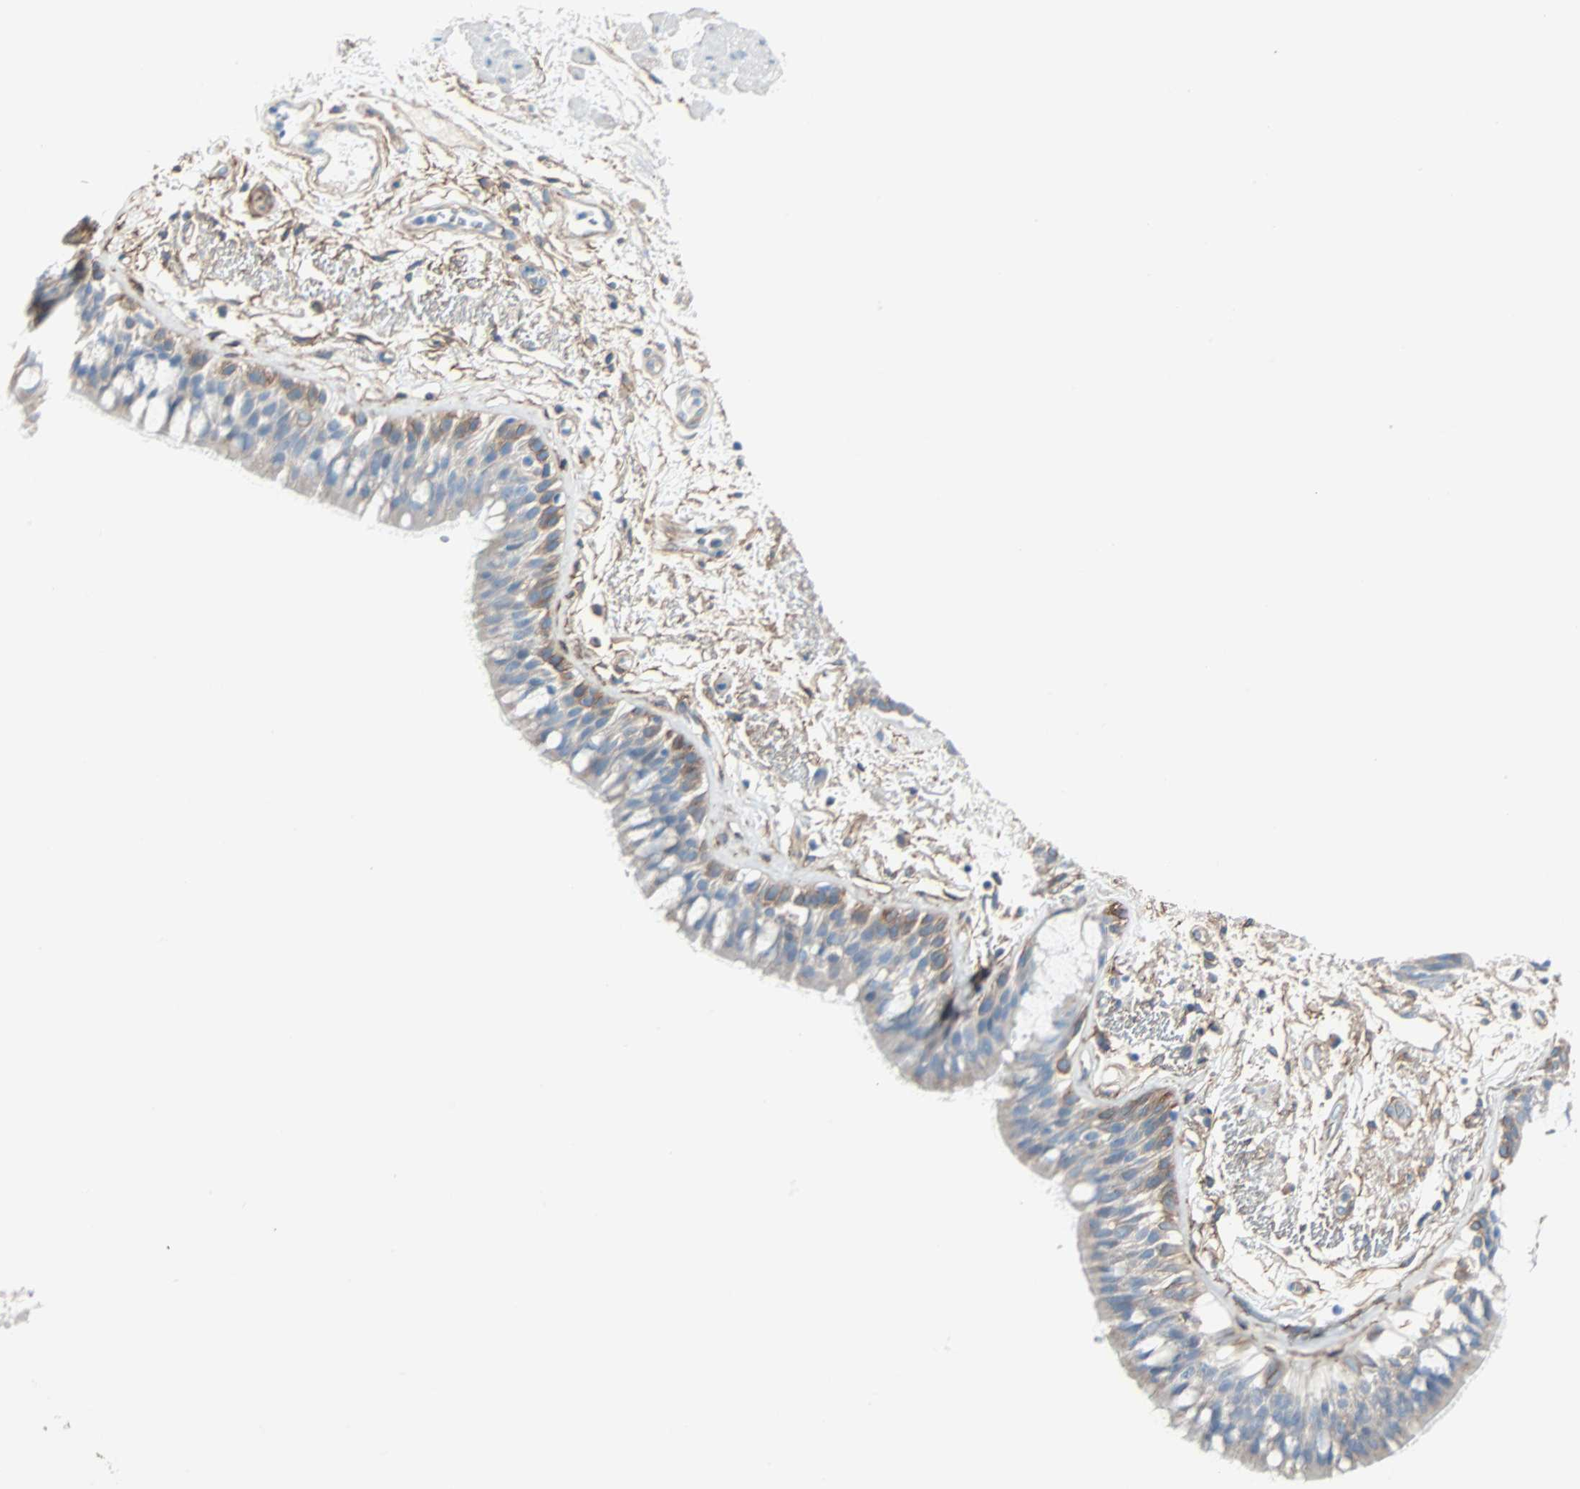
{"staining": {"intensity": "moderate", "quantity": "25%-75%", "location": "cytoplasmic/membranous"}, "tissue": "bronchus", "cell_type": "Respiratory epithelial cells", "image_type": "normal", "snomed": [{"axis": "morphology", "description": "Normal tissue, NOS"}, {"axis": "topography", "description": "Bronchus"}], "caption": "About 25%-75% of respiratory epithelial cells in unremarkable bronchus display moderate cytoplasmic/membranous protein expression as visualized by brown immunohistochemical staining.", "gene": "EPB41L2", "patient": {"sex": "male", "age": 66}}